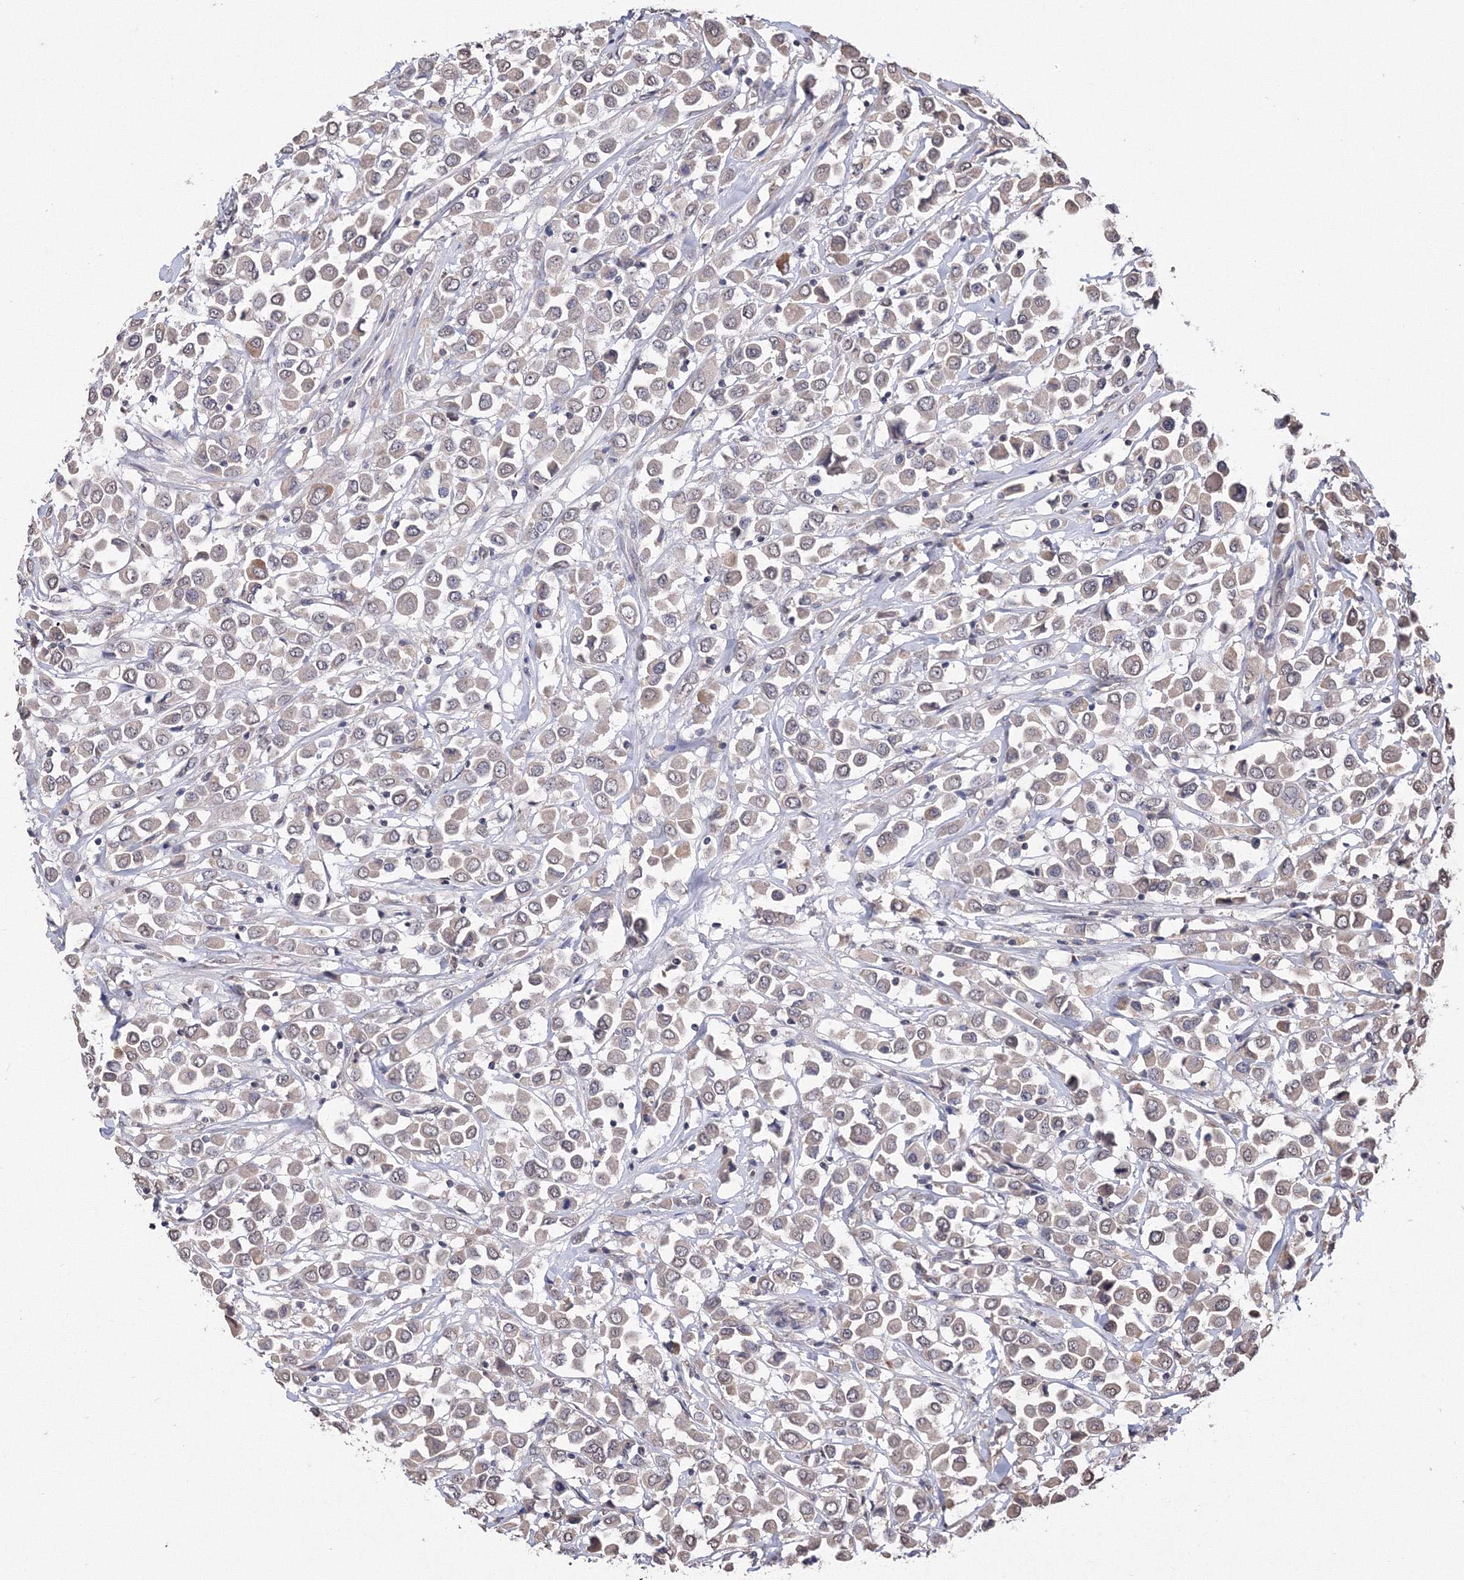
{"staining": {"intensity": "weak", "quantity": "25%-75%", "location": "cytoplasmic/membranous,nuclear"}, "tissue": "breast cancer", "cell_type": "Tumor cells", "image_type": "cancer", "snomed": [{"axis": "morphology", "description": "Duct carcinoma"}, {"axis": "topography", "description": "Breast"}], "caption": "Immunohistochemical staining of human breast cancer exhibits weak cytoplasmic/membranous and nuclear protein staining in approximately 25%-75% of tumor cells.", "gene": "GPN1", "patient": {"sex": "female", "age": 61}}